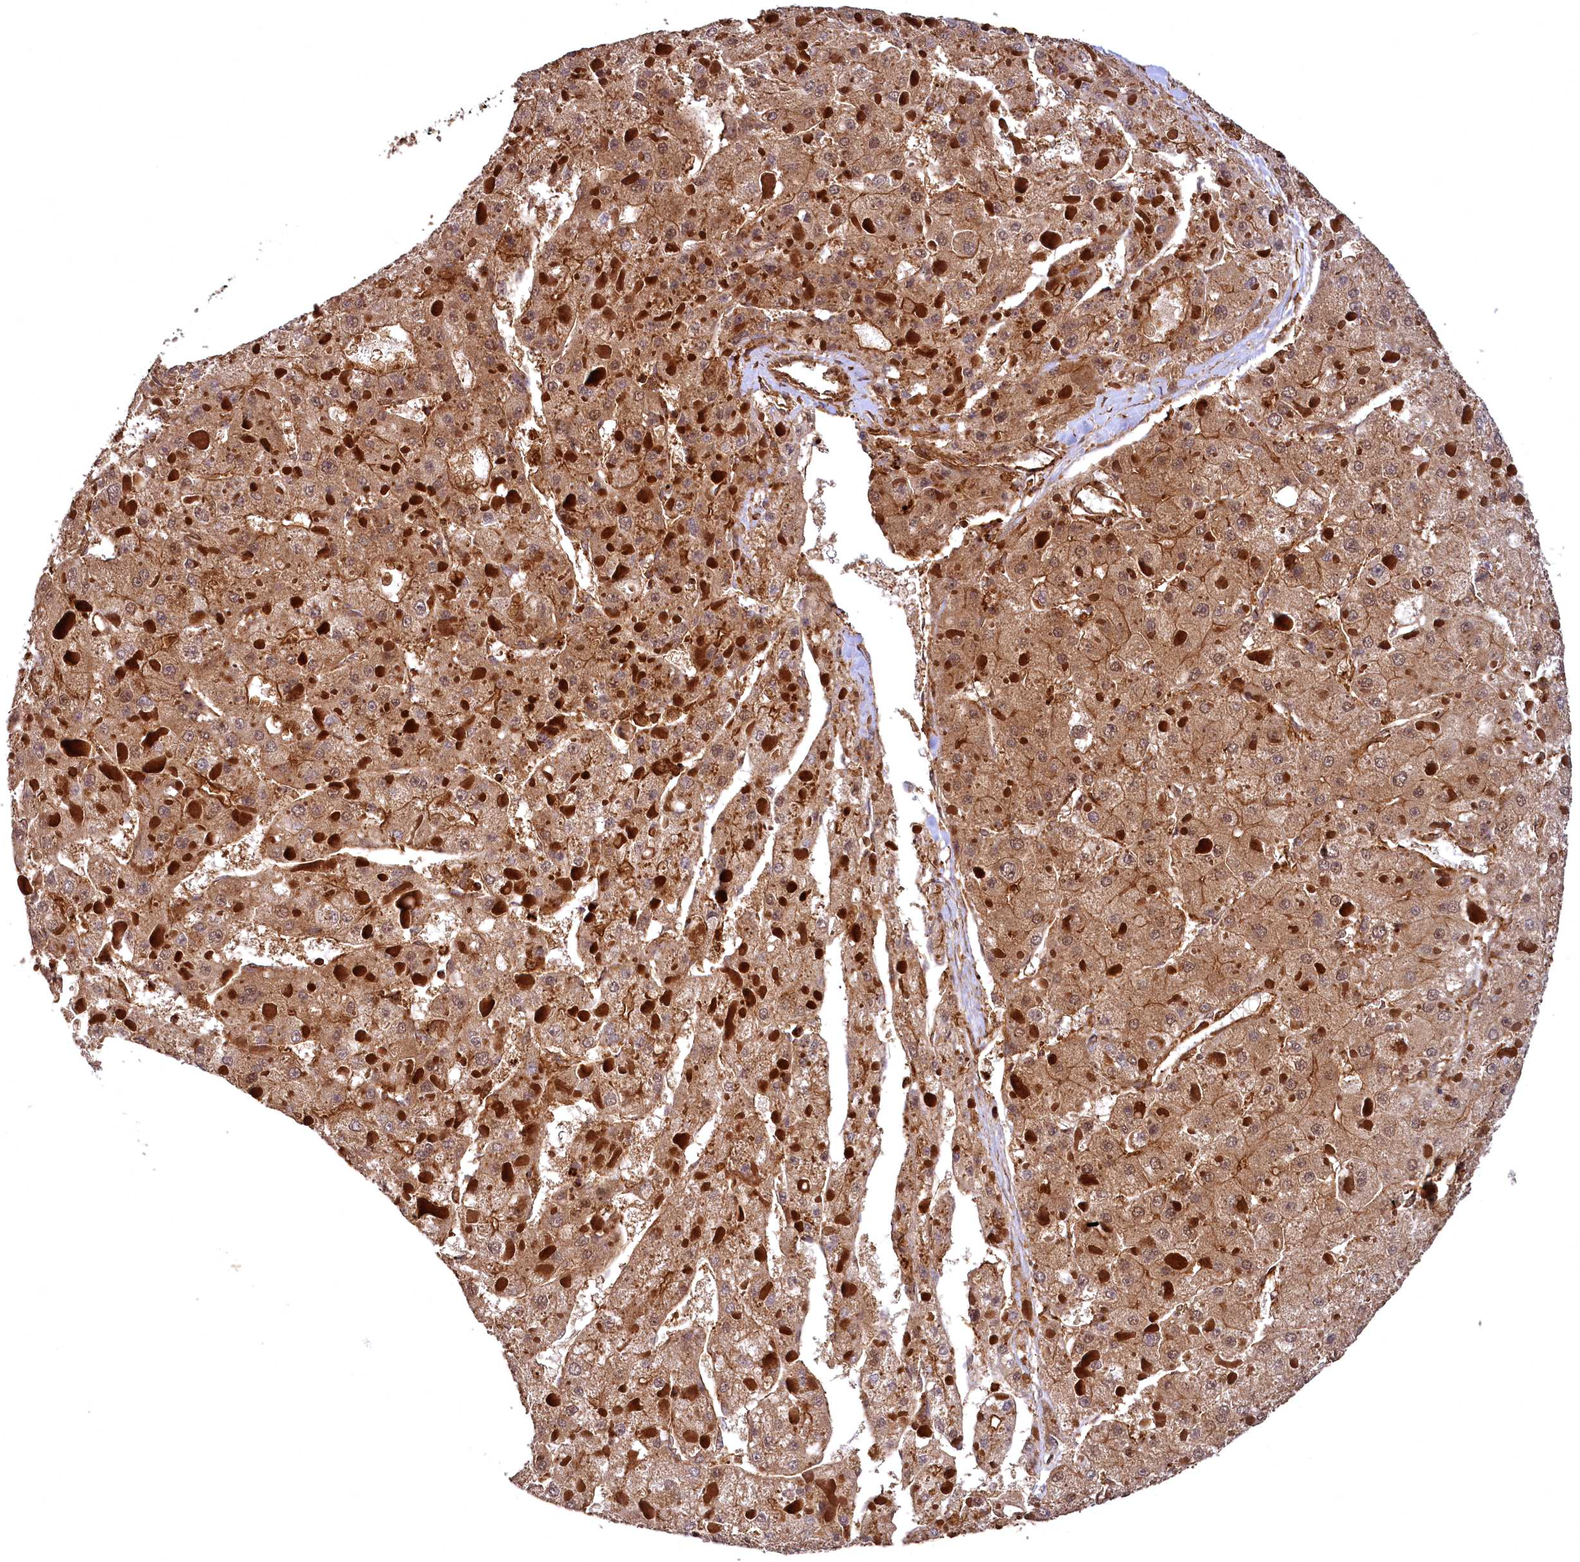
{"staining": {"intensity": "moderate", "quantity": ">75%", "location": "cytoplasmic/membranous"}, "tissue": "liver cancer", "cell_type": "Tumor cells", "image_type": "cancer", "snomed": [{"axis": "morphology", "description": "Carcinoma, Hepatocellular, NOS"}, {"axis": "topography", "description": "Liver"}], "caption": "The image demonstrates a brown stain indicating the presence of a protein in the cytoplasmic/membranous of tumor cells in liver cancer (hepatocellular carcinoma). The staining is performed using DAB brown chromogen to label protein expression. The nuclei are counter-stained blue using hematoxylin.", "gene": "STUB1", "patient": {"sex": "female", "age": 73}}